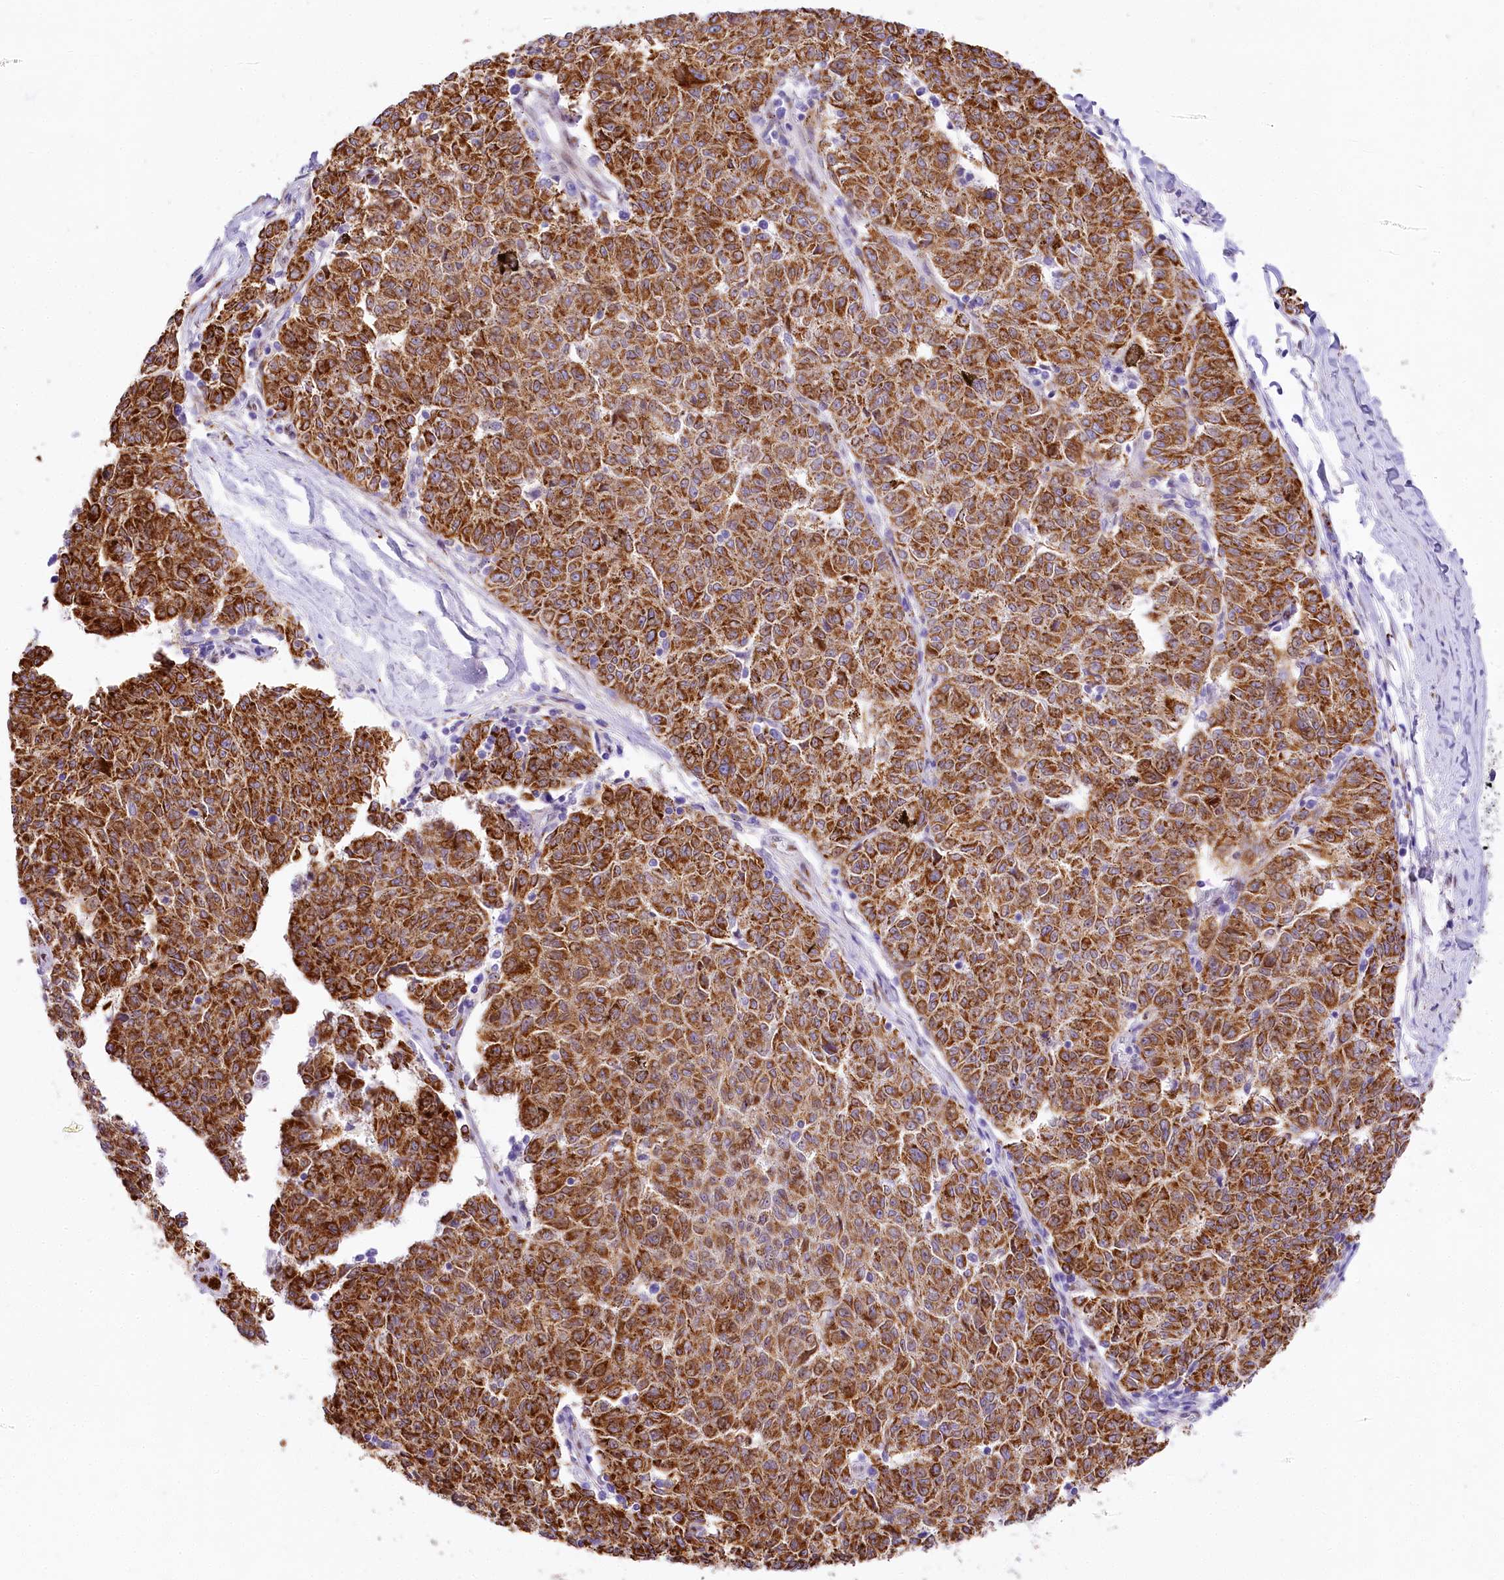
{"staining": {"intensity": "strong", "quantity": ">75%", "location": "cytoplasmic/membranous"}, "tissue": "melanoma", "cell_type": "Tumor cells", "image_type": "cancer", "snomed": [{"axis": "morphology", "description": "Malignant melanoma, NOS"}, {"axis": "topography", "description": "Skin"}], "caption": "Protein staining displays strong cytoplasmic/membranous positivity in approximately >75% of tumor cells in malignant melanoma.", "gene": "PPIP5K2", "patient": {"sex": "female", "age": 72}}